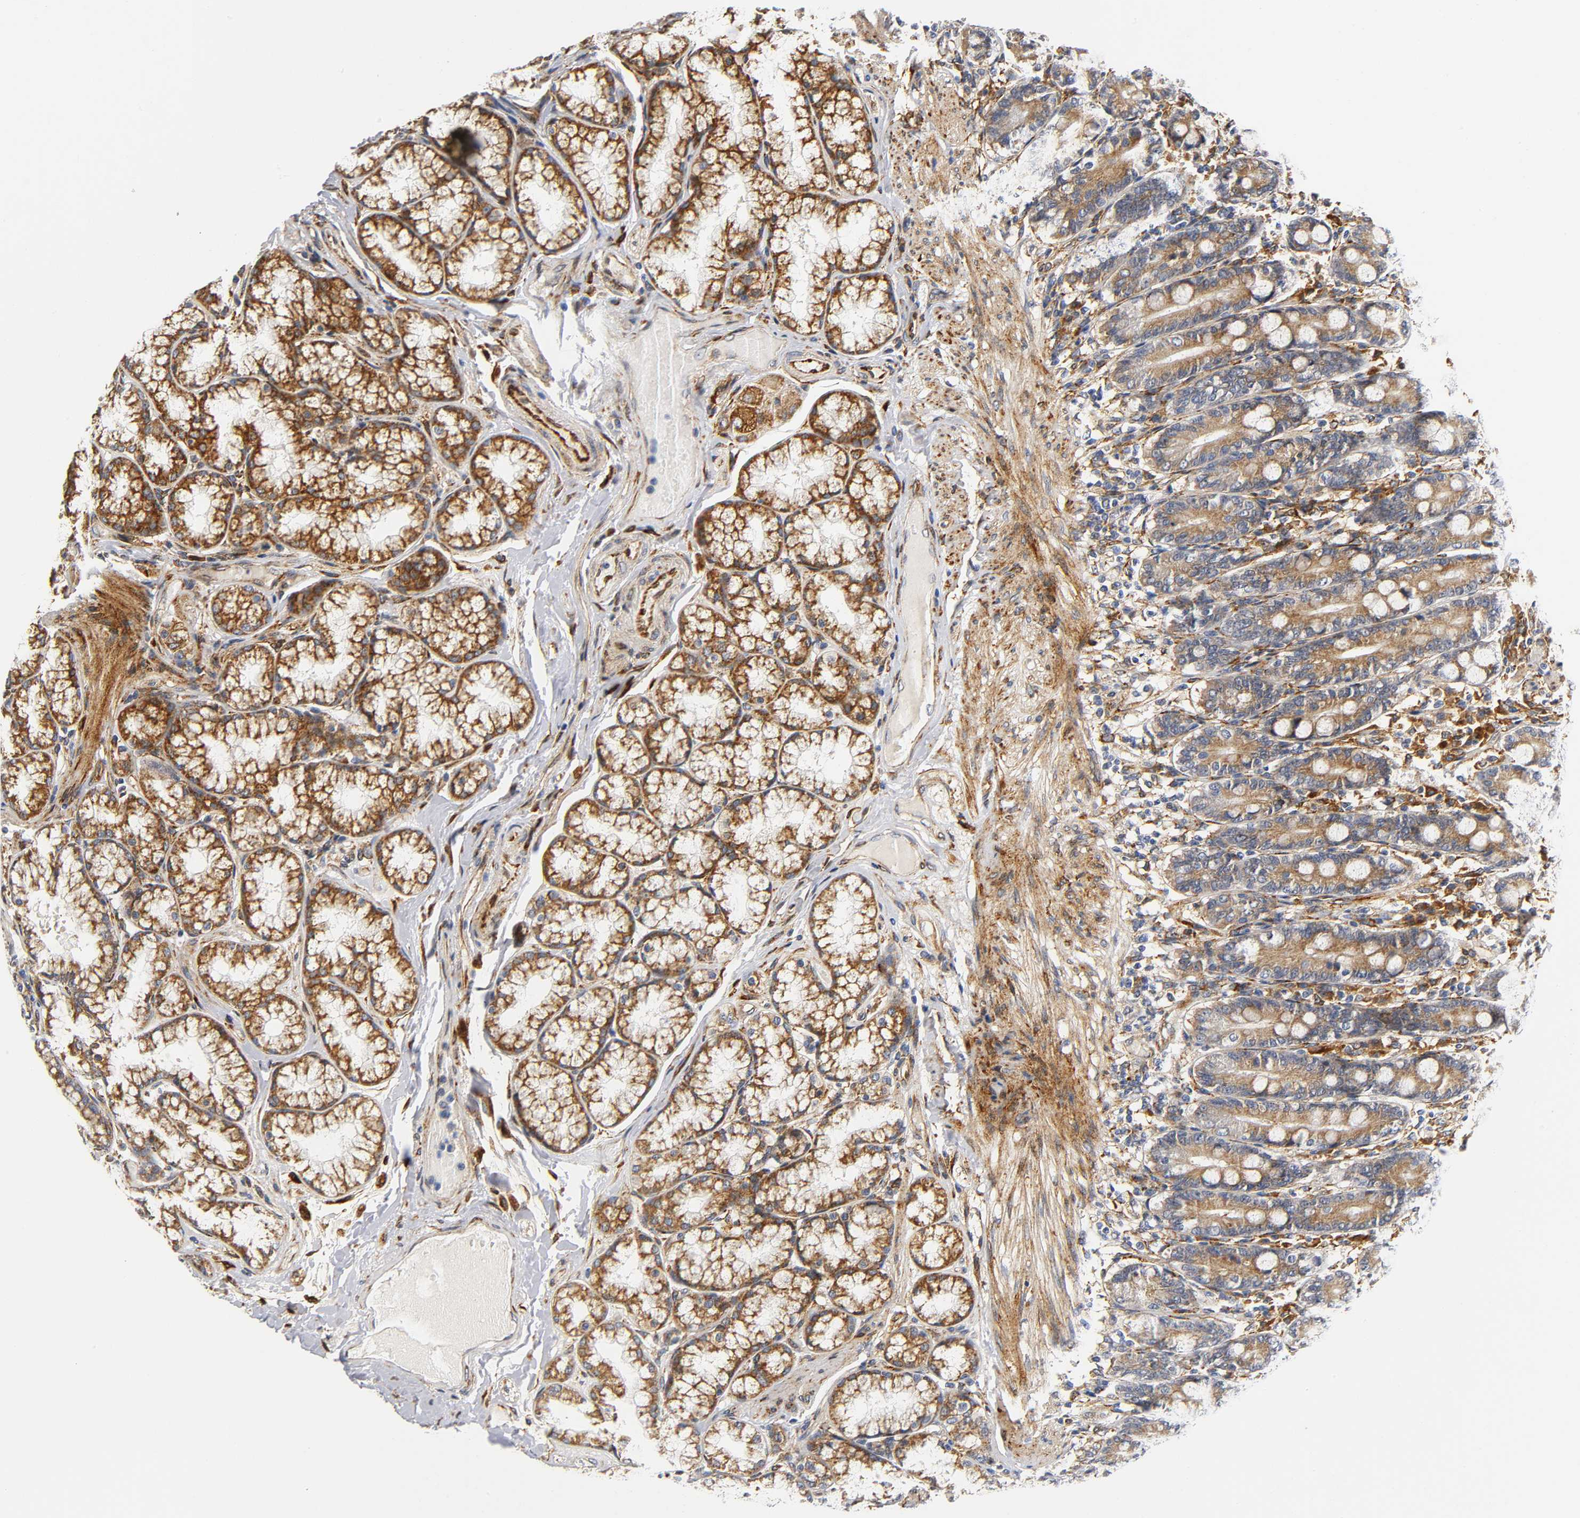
{"staining": {"intensity": "strong", "quantity": ">75%", "location": "cytoplasmic/membranous"}, "tissue": "duodenum", "cell_type": "Glandular cells", "image_type": "normal", "snomed": [{"axis": "morphology", "description": "Normal tissue, NOS"}, {"axis": "topography", "description": "Duodenum"}], "caption": "The immunohistochemical stain highlights strong cytoplasmic/membranous staining in glandular cells of unremarkable duodenum. Nuclei are stained in blue.", "gene": "SOS2", "patient": {"sex": "female", "age": 64}}